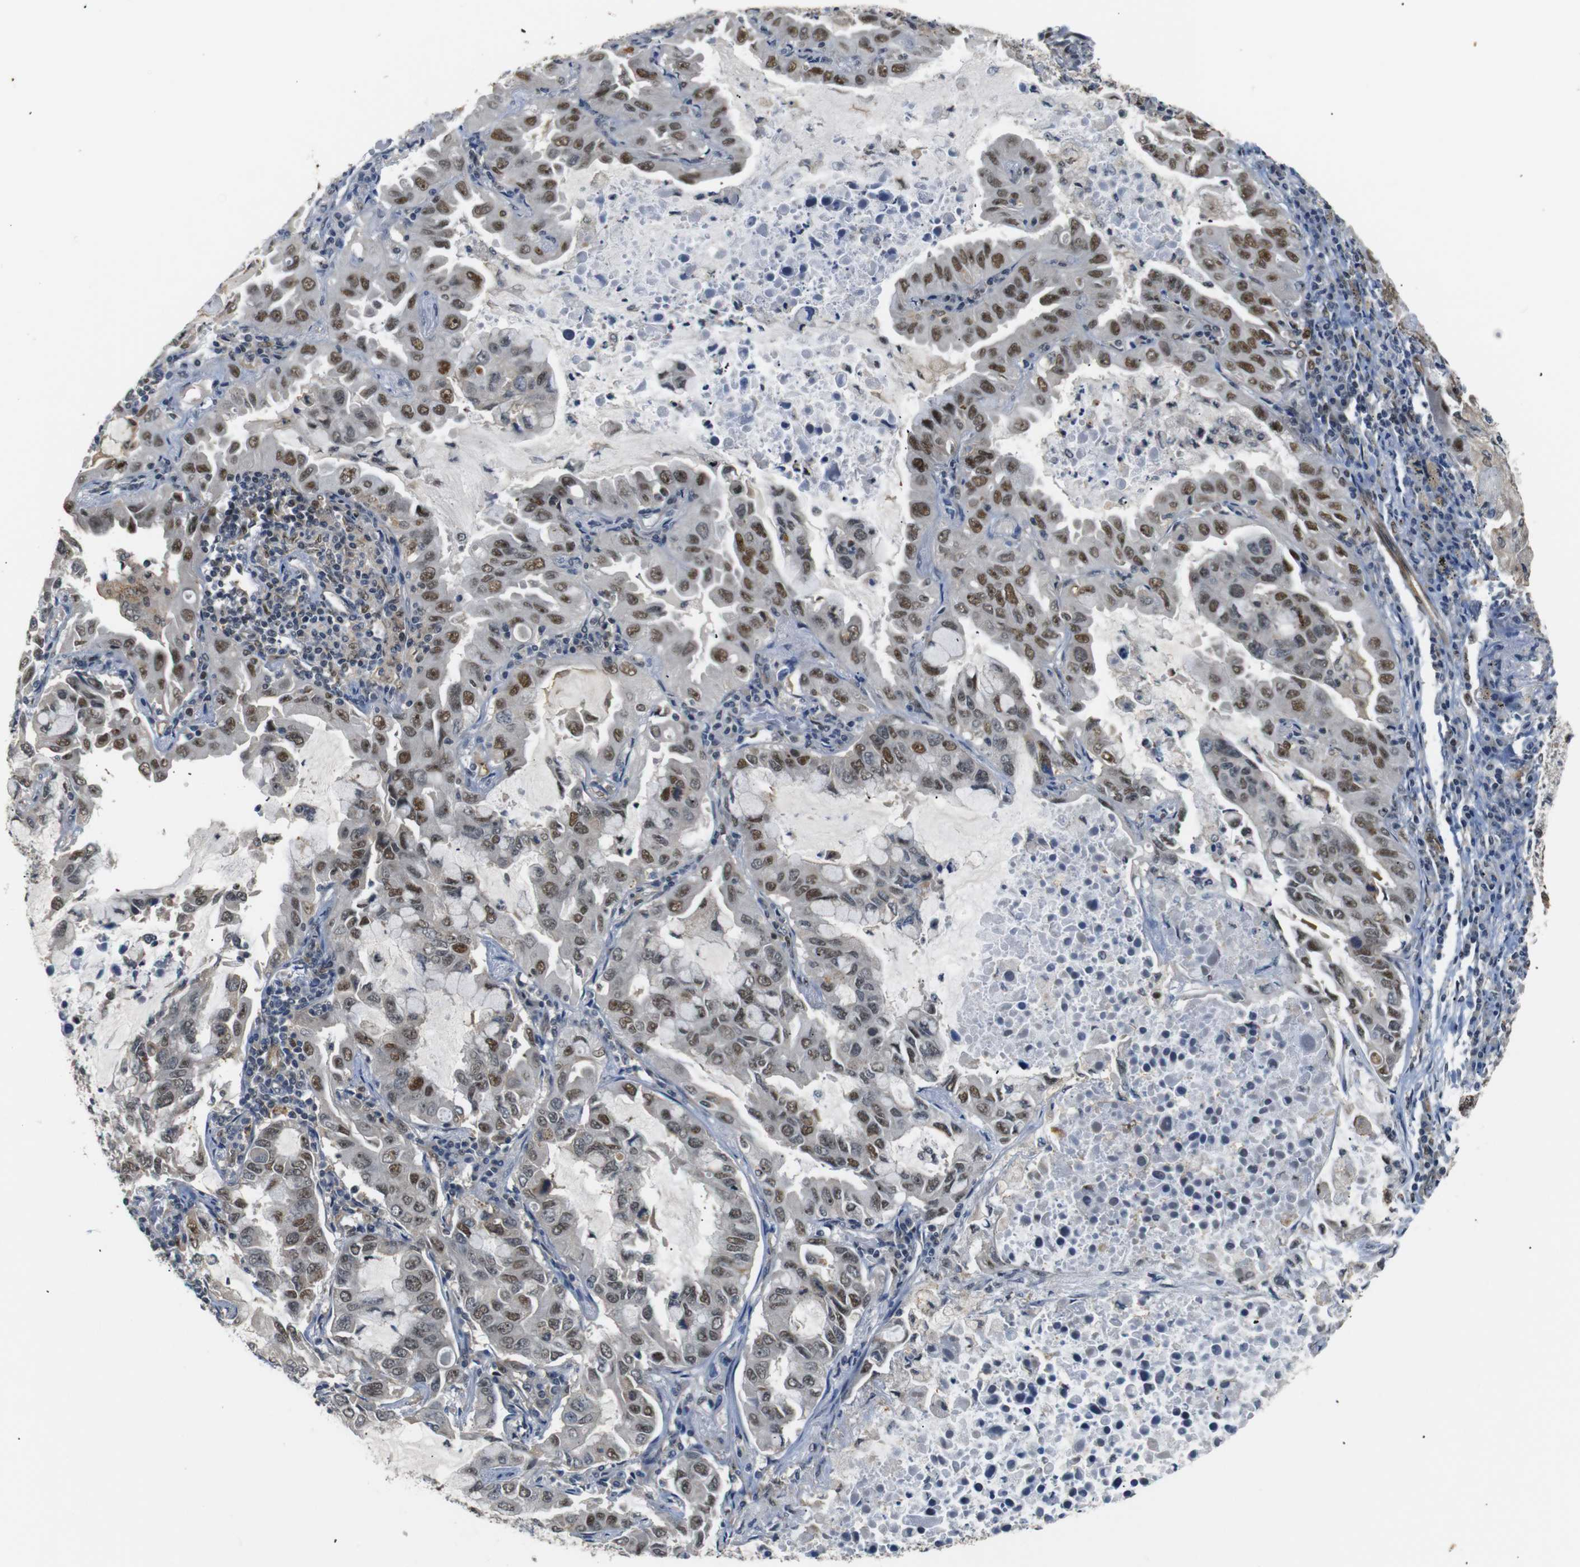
{"staining": {"intensity": "moderate", "quantity": ">75%", "location": "nuclear"}, "tissue": "lung cancer", "cell_type": "Tumor cells", "image_type": "cancer", "snomed": [{"axis": "morphology", "description": "Adenocarcinoma, NOS"}, {"axis": "topography", "description": "Lung"}], "caption": "Immunohistochemical staining of lung cancer exhibits medium levels of moderate nuclear positivity in approximately >75% of tumor cells.", "gene": "PARN", "patient": {"sex": "male", "age": 64}}